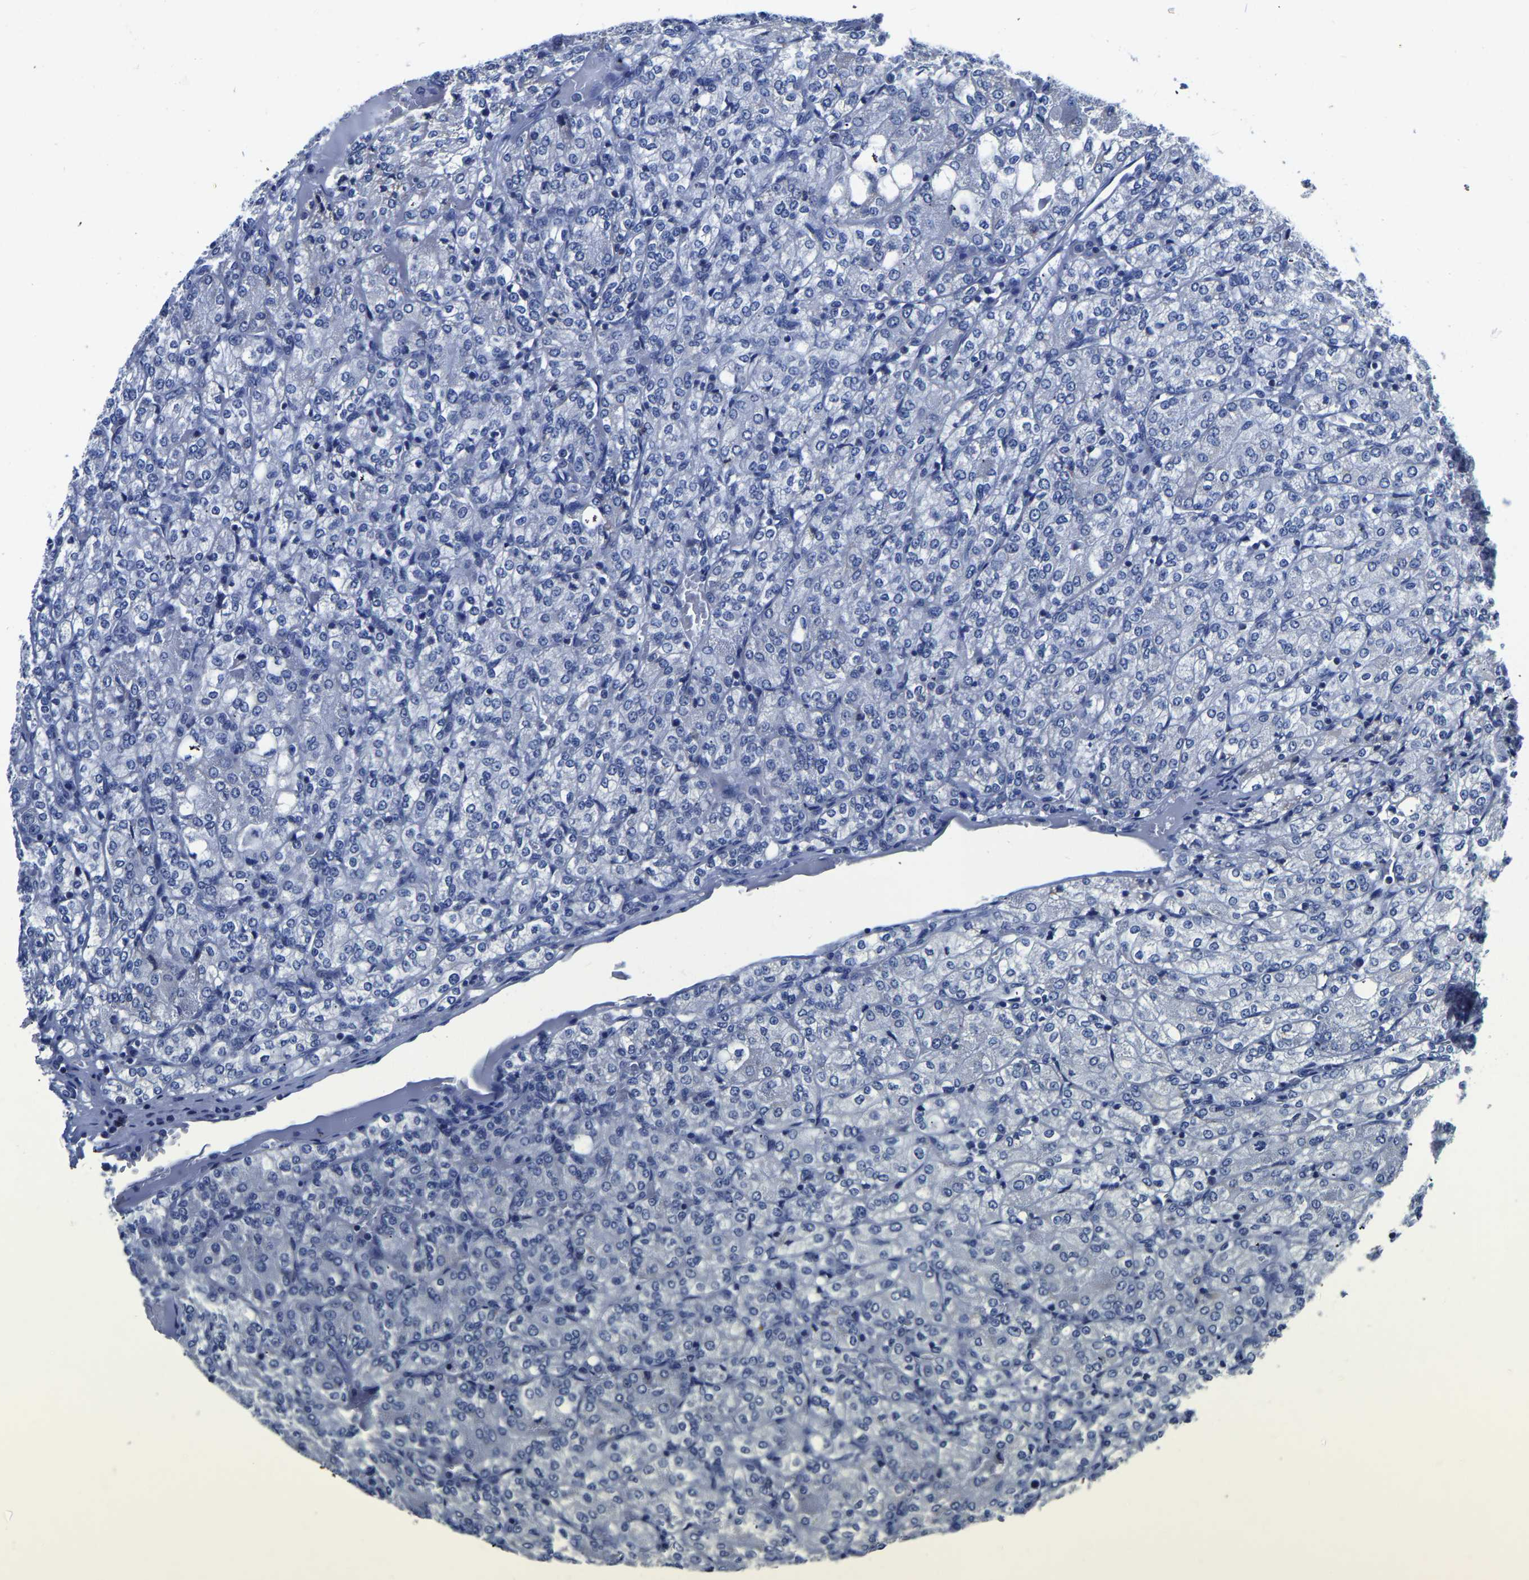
{"staining": {"intensity": "negative", "quantity": "none", "location": "none"}, "tissue": "renal cancer", "cell_type": "Tumor cells", "image_type": "cancer", "snomed": [{"axis": "morphology", "description": "Adenocarcinoma, NOS"}, {"axis": "topography", "description": "Kidney"}], "caption": "This is an immunohistochemistry micrograph of renal adenocarcinoma. There is no positivity in tumor cells.", "gene": "FGD5", "patient": {"sex": "male", "age": 77}}